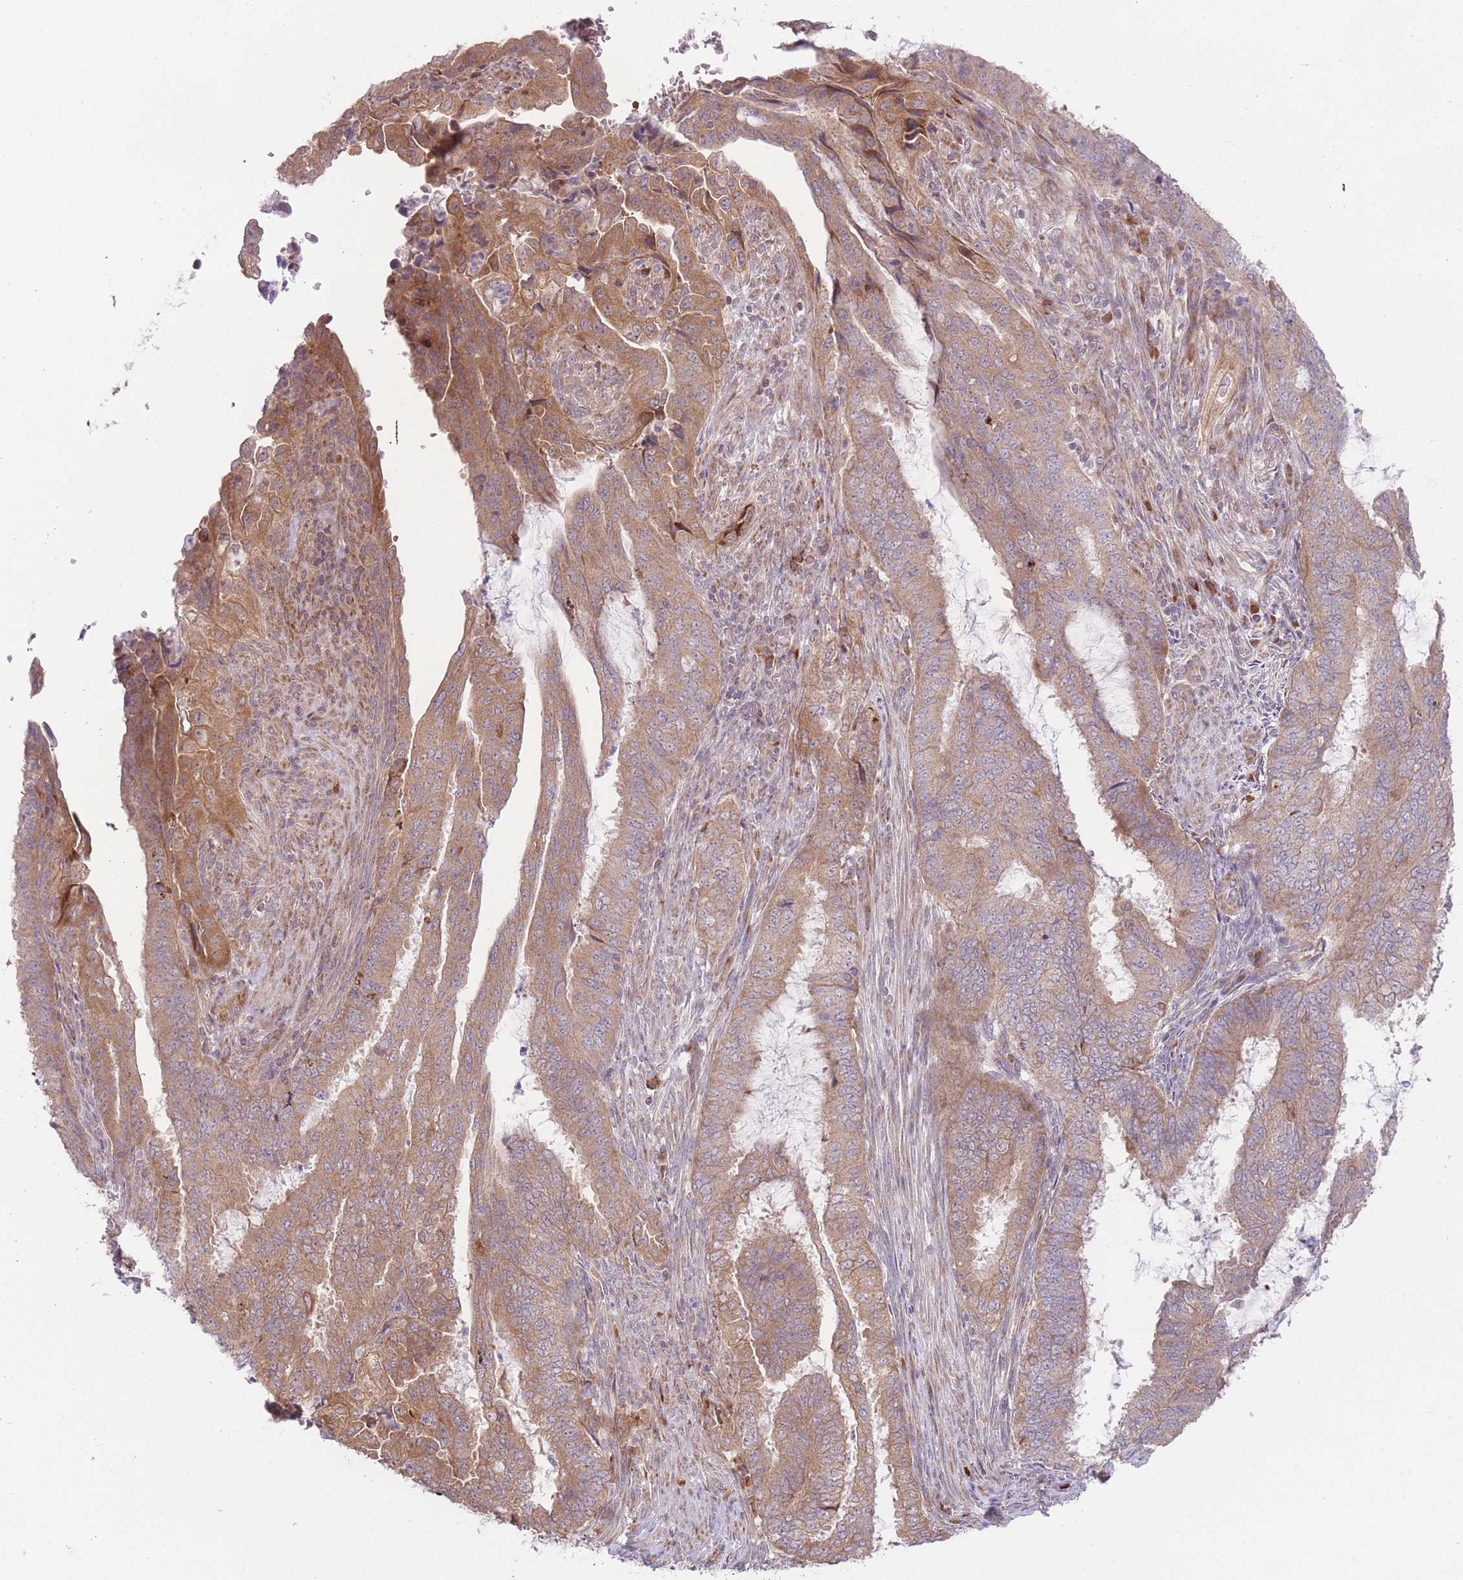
{"staining": {"intensity": "moderate", "quantity": ">75%", "location": "cytoplasmic/membranous"}, "tissue": "endometrial cancer", "cell_type": "Tumor cells", "image_type": "cancer", "snomed": [{"axis": "morphology", "description": "Adenocarcinoma, NOS"}, {"axis": "topography", "description": "Endometrium"}], "caption": "Immunohistochemistry (DAB (3,3'-diaminobenzidine)) staining of adenocarcinoma (endometrial) displays moderate cytoplasmic/membranous protein staining in approximately >75% of tumor cells.", "gene": "BOLA2B", "patient": {"sex": "female", "age": 51}}